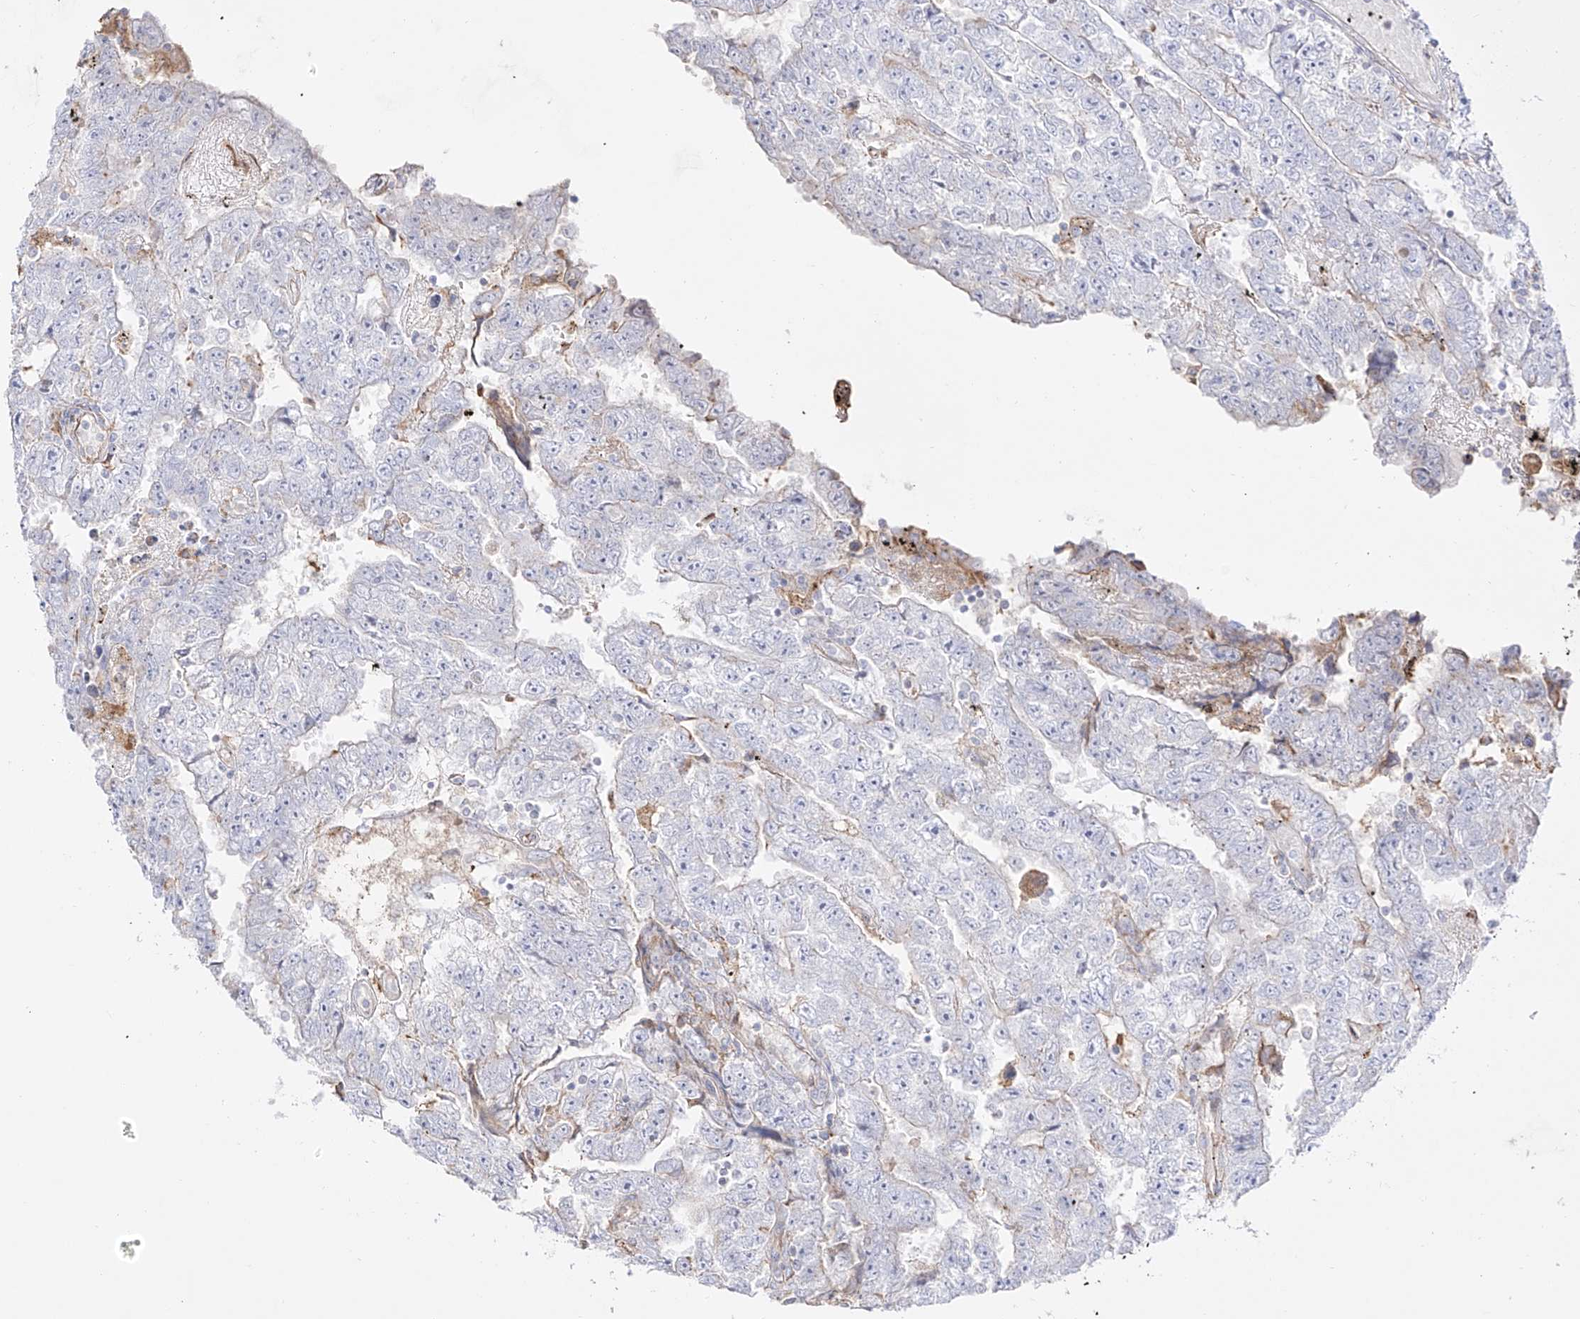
{"staining": {"intensity": "negative", "quantity": "none", "location": "none"}, "tissue": "testis cancer", "cell_type": "Tumor cells", "image_type": "cancer", "snomed": [{"axis": "morphology", "description": "Carcinoma, Embryonal, NOS"}, {"axis": "topography", "description": "Testis"}], "caption": "Micrograph shows no significant protein expression in tumor cells of testis cancer. The staining is performed using DAB (3,3'-diaminobenzidine) brown chromogen with nuclei counter-stained in using hematoxylin.", "gene": "ZGRF1", "patient": {"sex": "male", "age": 25}}